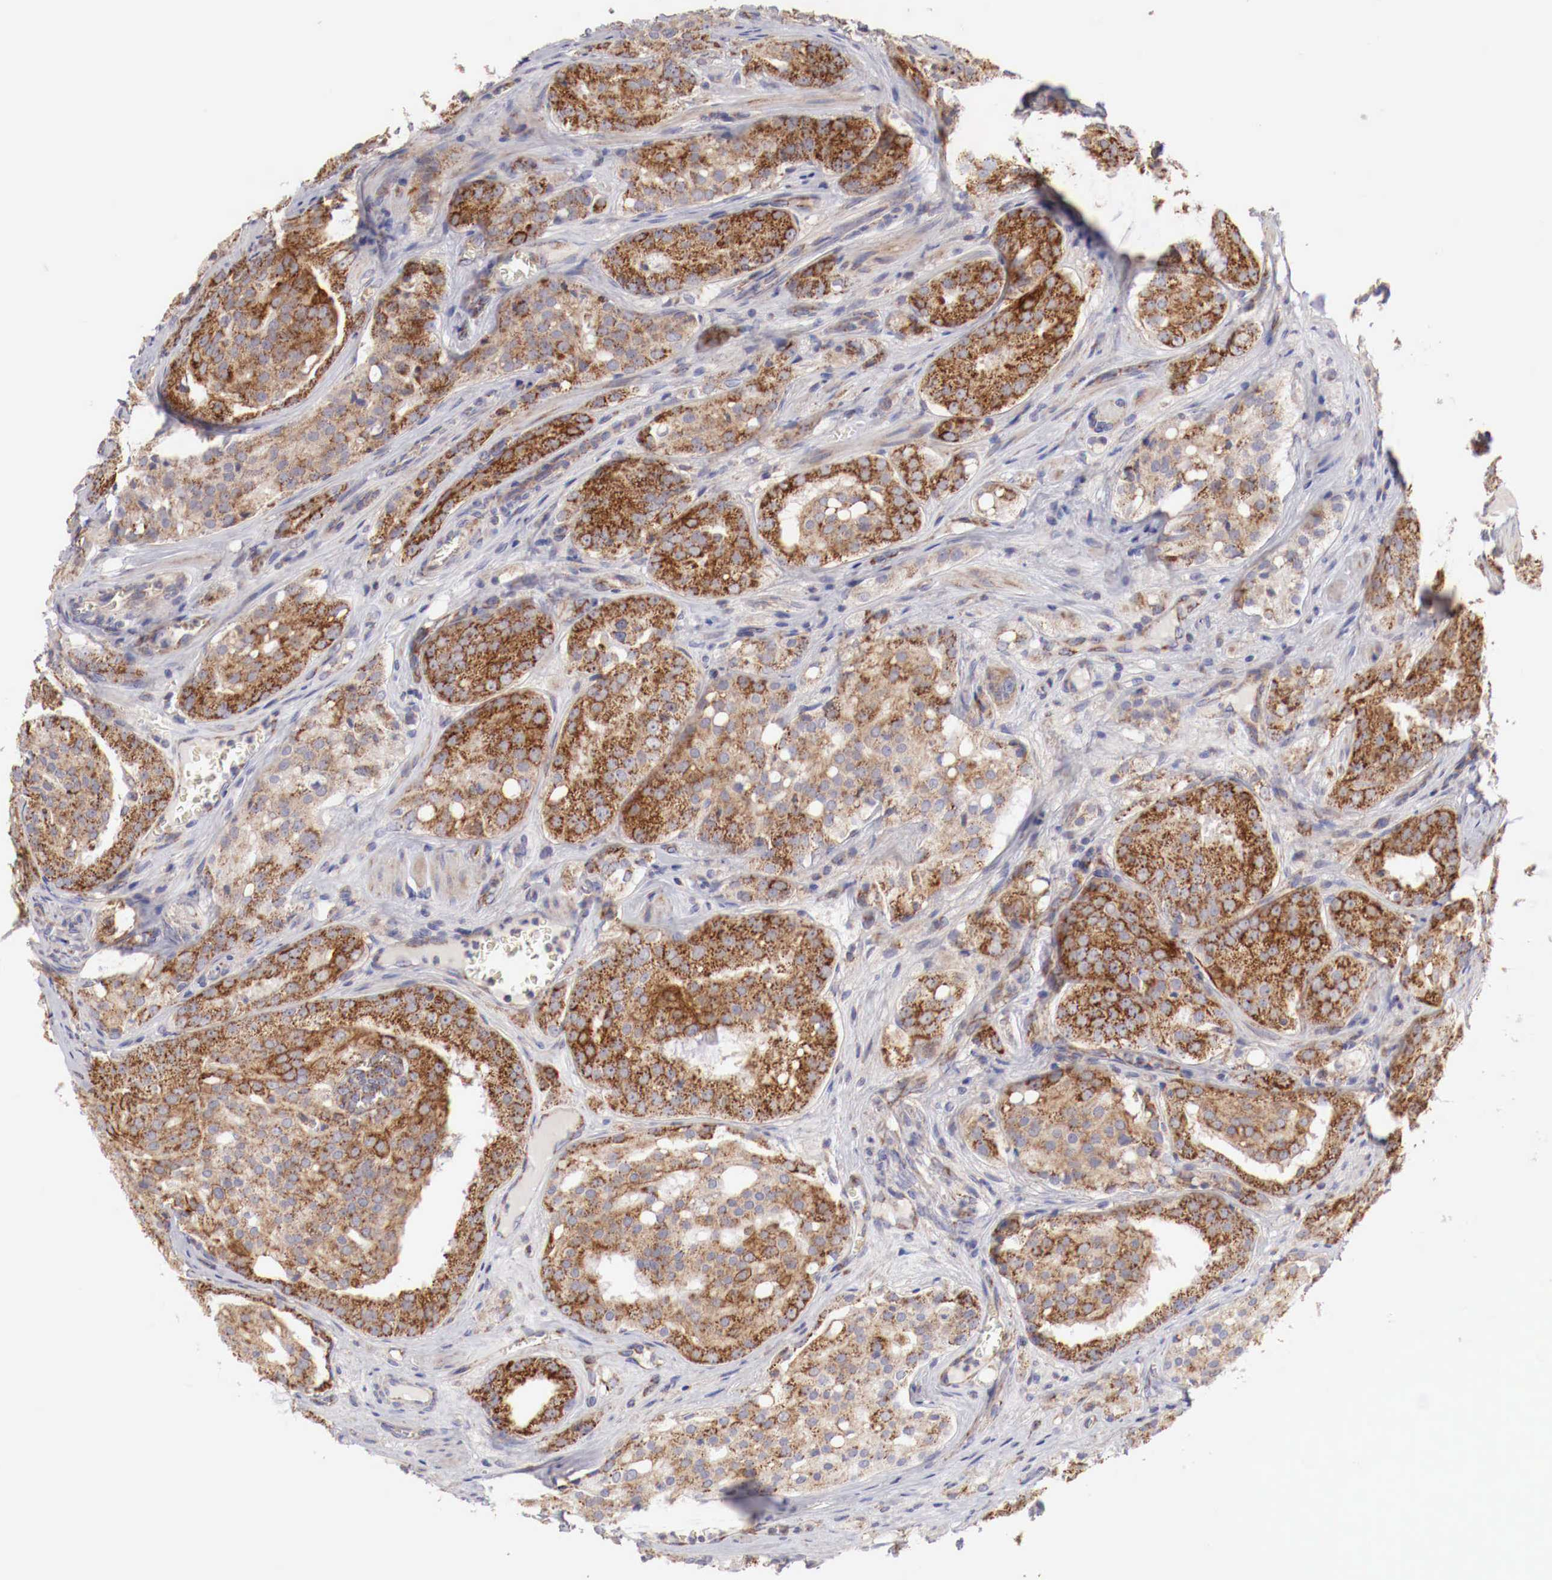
{"staining": {"intensity": "strong", "quantity": ">75%", "location": "cytoplasmic/membranous"}, "tissue": "prostate cancer", "cell_type": "Tumor cells", "image_type": "cancer", "snomed": [{"axis": "morphology", "description": "Adenocarcinoma, Medium grade"}, {"axis": "topography", "description": "Prostate"}], "caption": "Brown immunohistochemical staining in human prostate cancer (medium-grade adenocarcinoma) displays strong cytoplasmic/membranous staining in about >75% of tumor cells.", "gene": "XPNPEP3", "patient": {"sex": "male", "age": 60}}